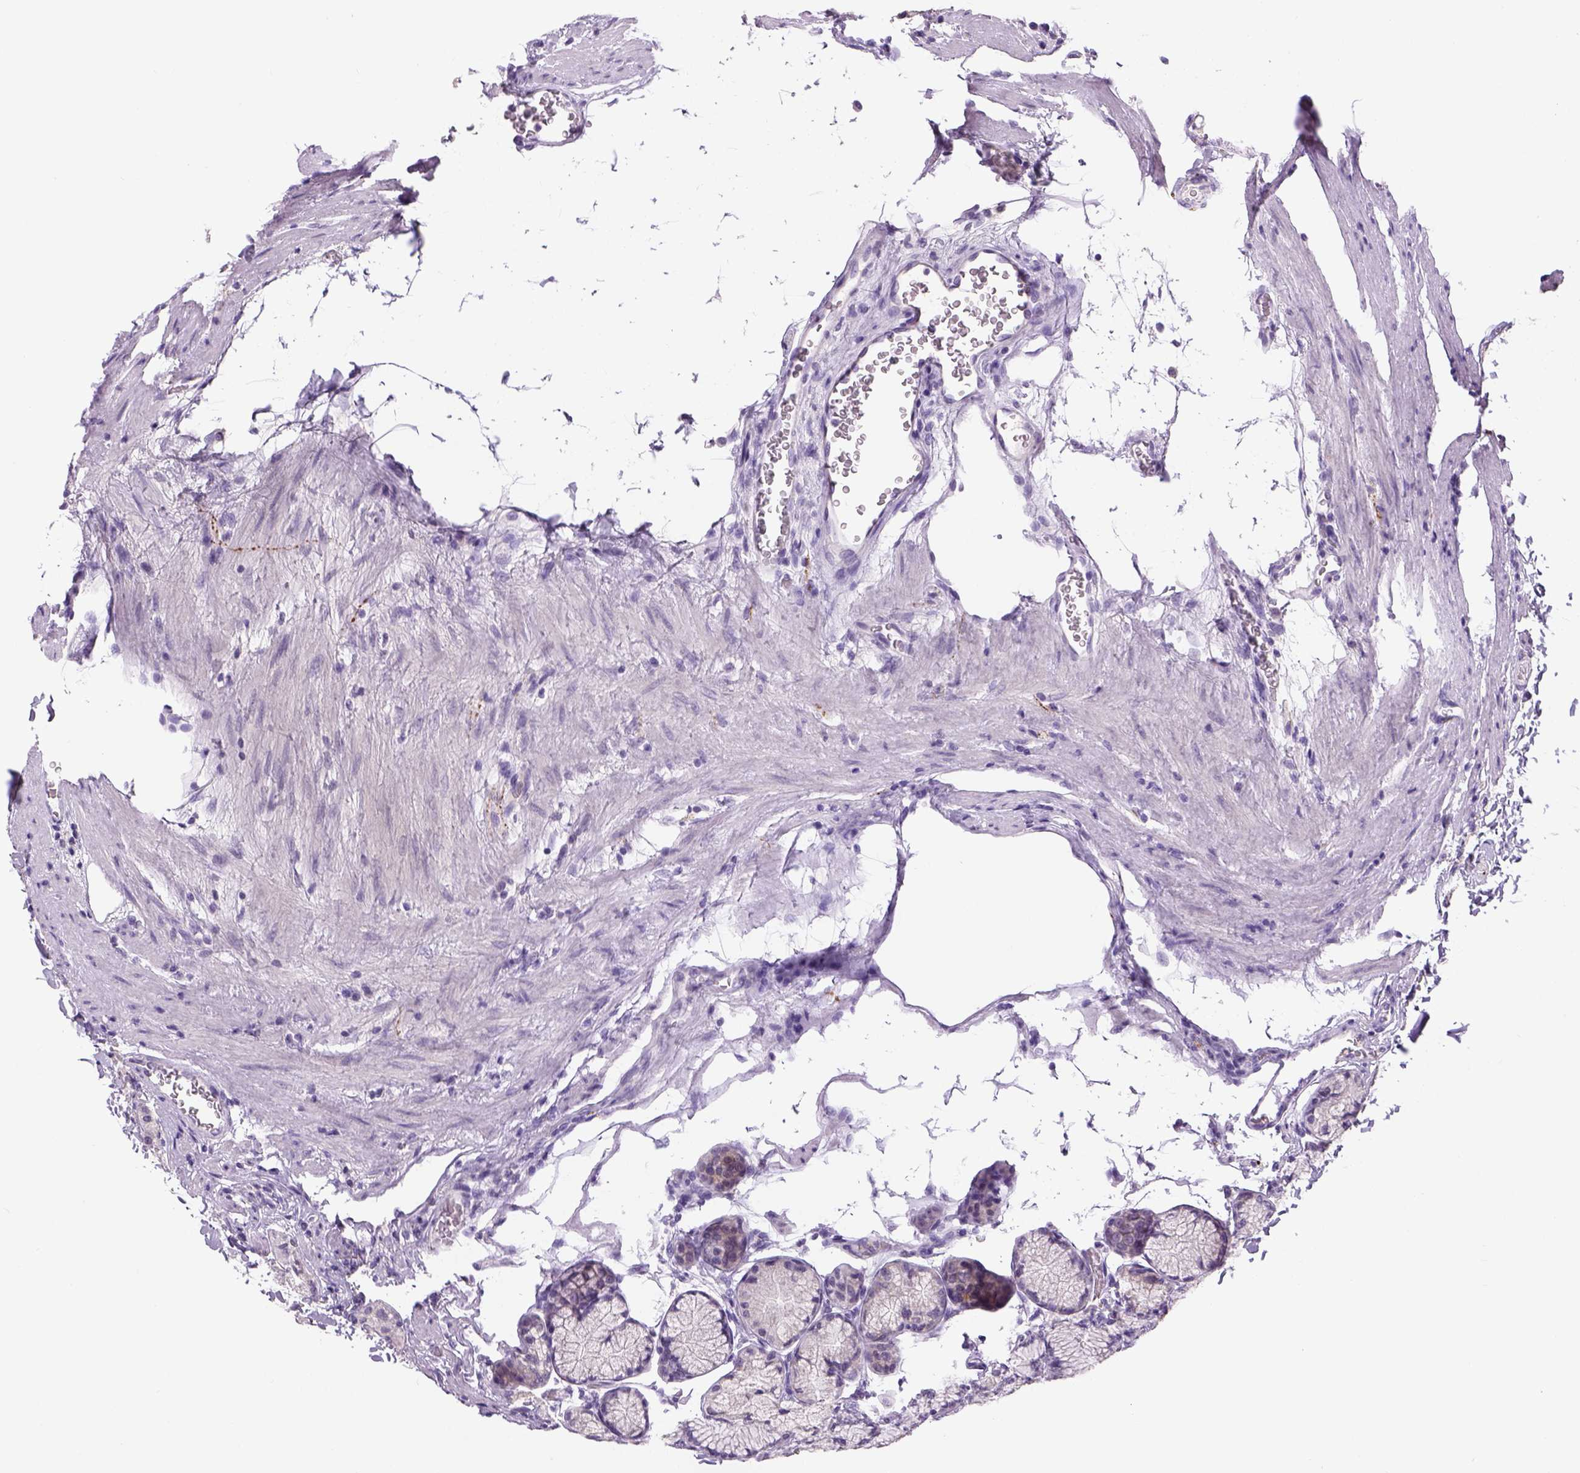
{"staining": {"intensity": "negative", "quantity": "none", "location": "none"}, "tissue": "stomach", "cell_type": "Glandular cells", "image_type": "normal", "snomed": [{"axis": "morphology", "description": "Normal tissue, NOS"}, {"axis": "morphology", "description": "Adenocarcinoma, NOS"}, {"axis": "morphology", "description": "Adenocarcinoma, High grade"}, {"axis": "topography", "description": "Stomach, upper"}, {"axis": "topography", "description": "Stomach"}], "caption": "Glandular cells show no significant staining in unremarkable stomach. (DAB (3,3'-diaminobenzidine) IHC visualized using brightfield microscopy, high magnification).", "gene": "DBH", "patient": {"sex": "female", "age": 65}}